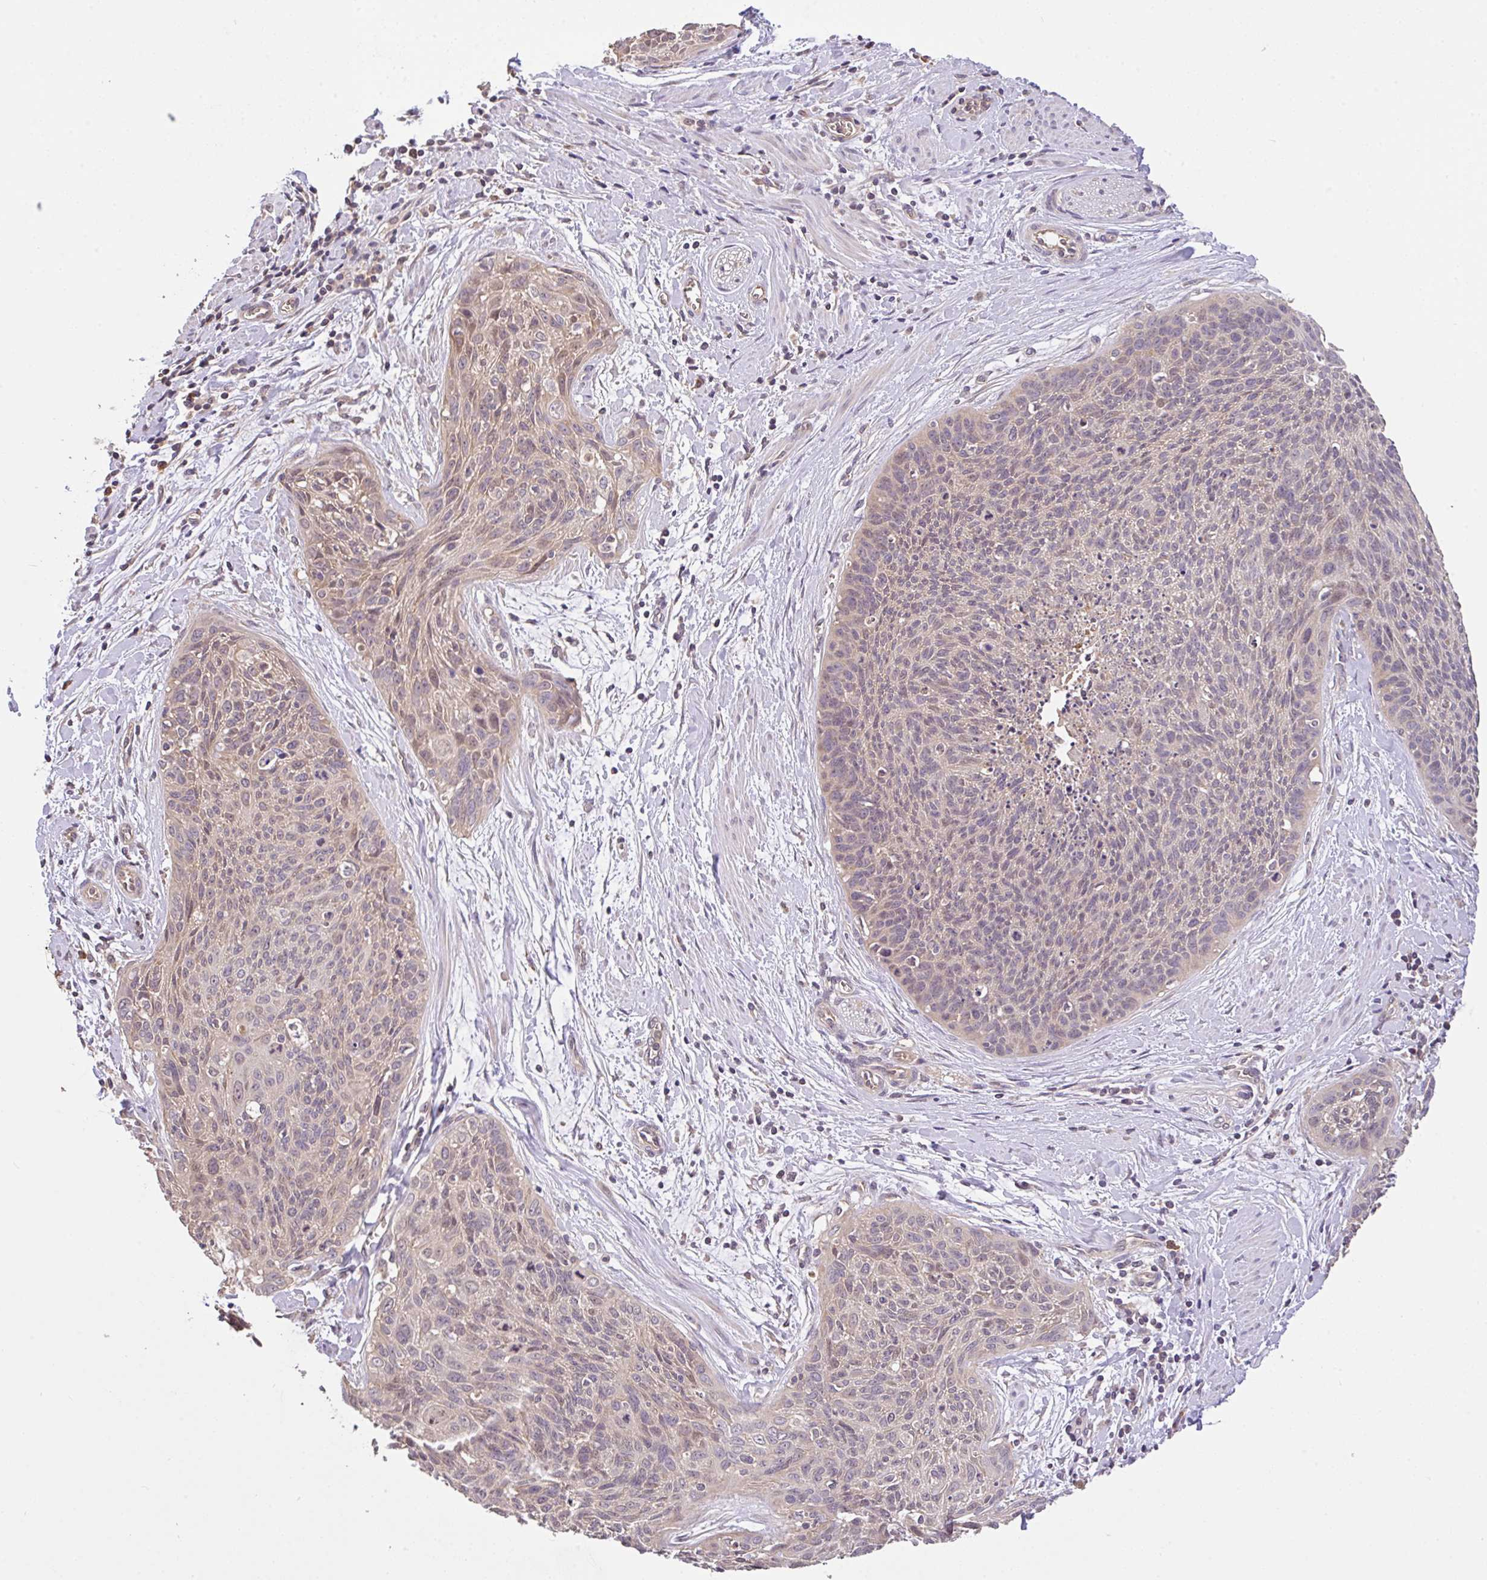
{"staining": {"intensity": "weak", "quantity": "<25%", "location": "nuclear"}, "tissue": "cervical cancer", "cell_type": "Tumor cells", "image_type": "cancer", "snomed": [{"axis": "morphology", "description": "Squamous cell carcinoma, NOS"}, {"axis": "topography", "description": "Cervix"}], "caption": "Tumor cells are negative for brown protein staining in cervical squamous cell carcinoma.", "gene": "C1QTNF9B", "patient": {"sex": "female", "age": 55}}